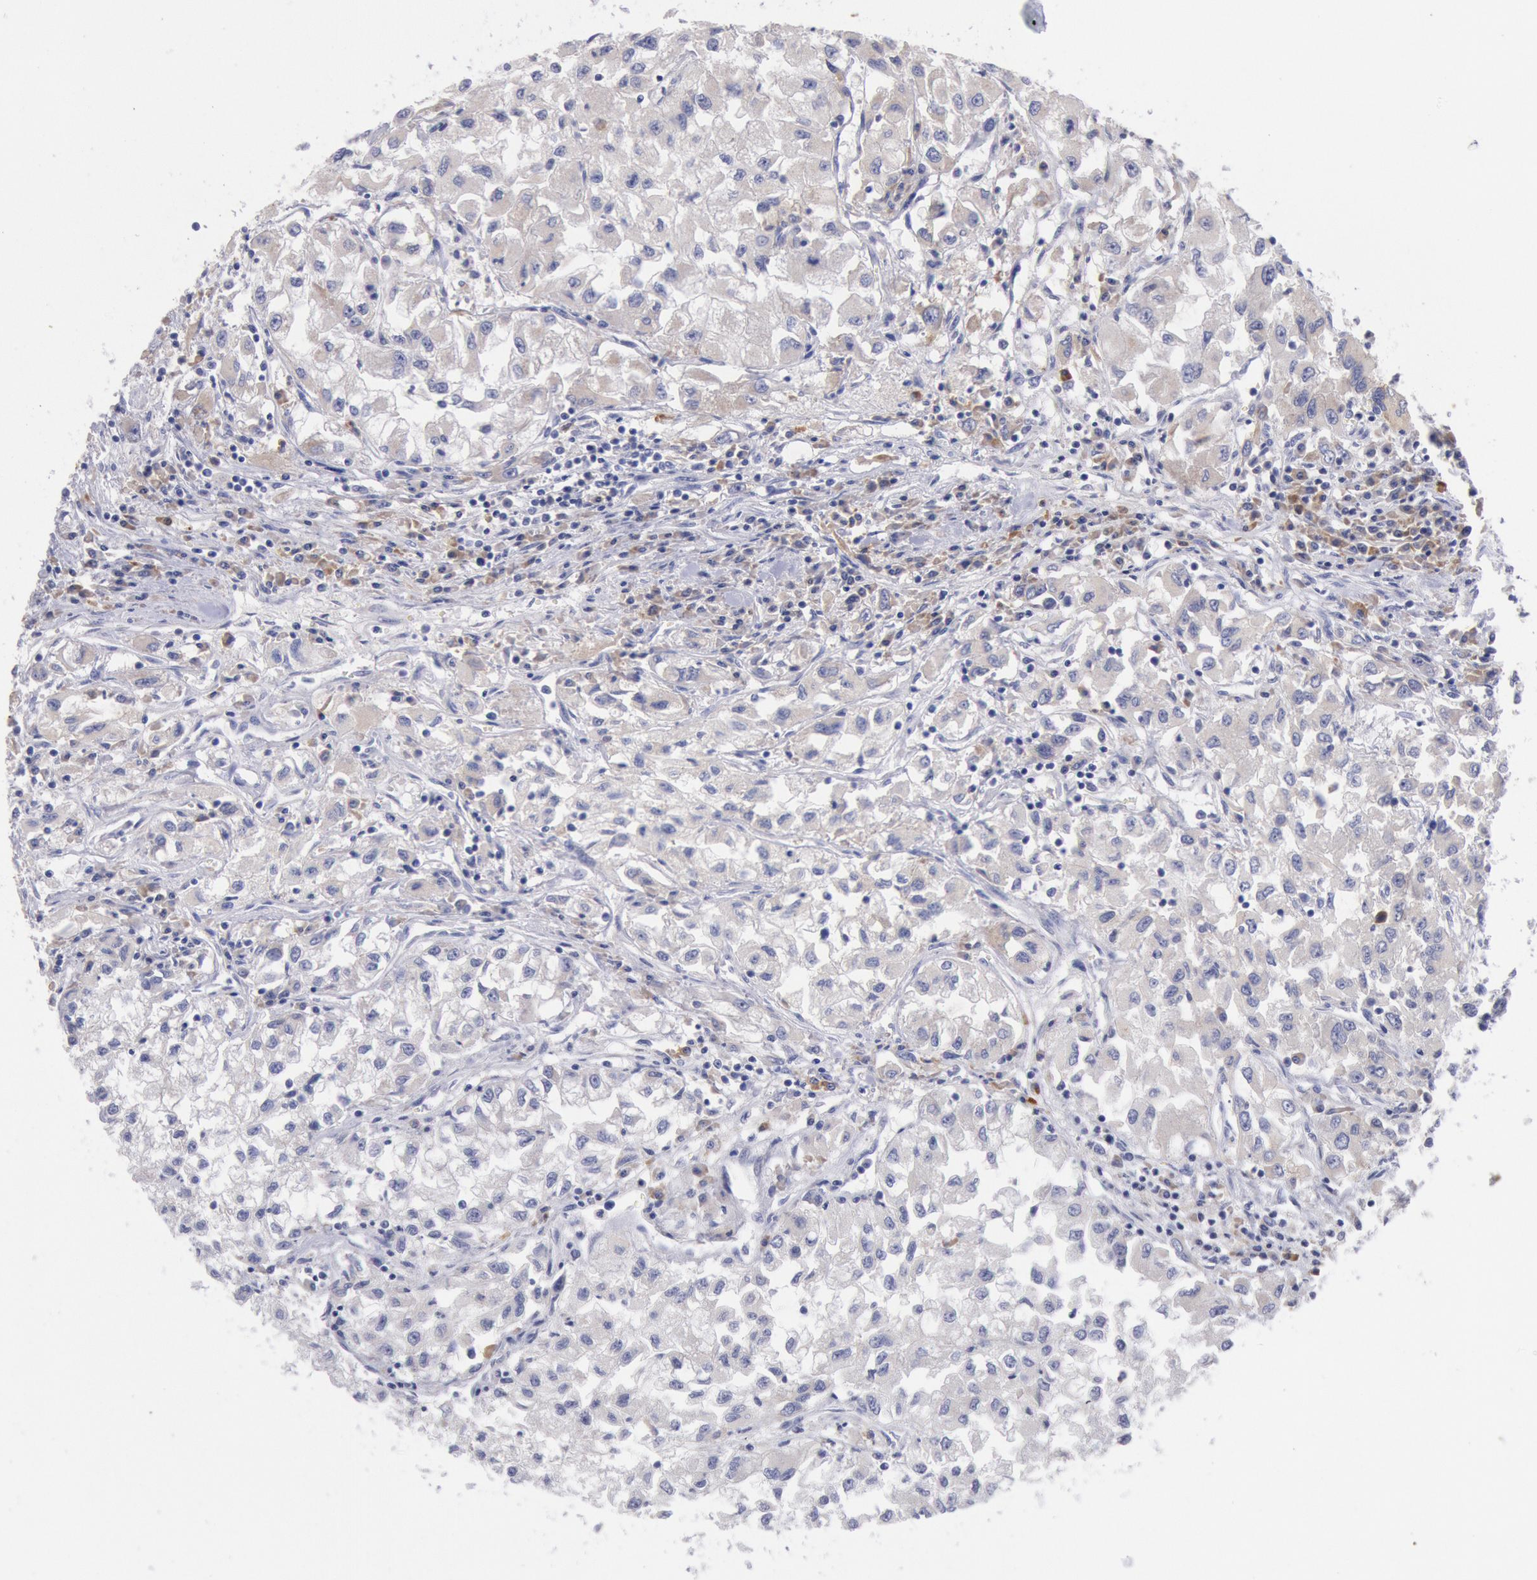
{"staining": {"intensity": "negative", "quantity": "none", "location": "none"}, "tissue": "renal cancer", "cell_type": "Tumor cells", "image_type": "cancer", "snomed": [{"axis": "morphology", "description": "Adenocarcinoma, NOS"}, {"axis": "topography", "description": "Kidney"}], "caption": "Immunohistochemical staining of renal cancer shows no significant expression in tumor cells. The staining was performed using DAB to visualize the protein expression in brown, while the nuclei were stained in blue with hematoxylin (Magnification: 20x).", "gene": "GAL3ST1", "patient": {"sex": "male", "age": 59}}